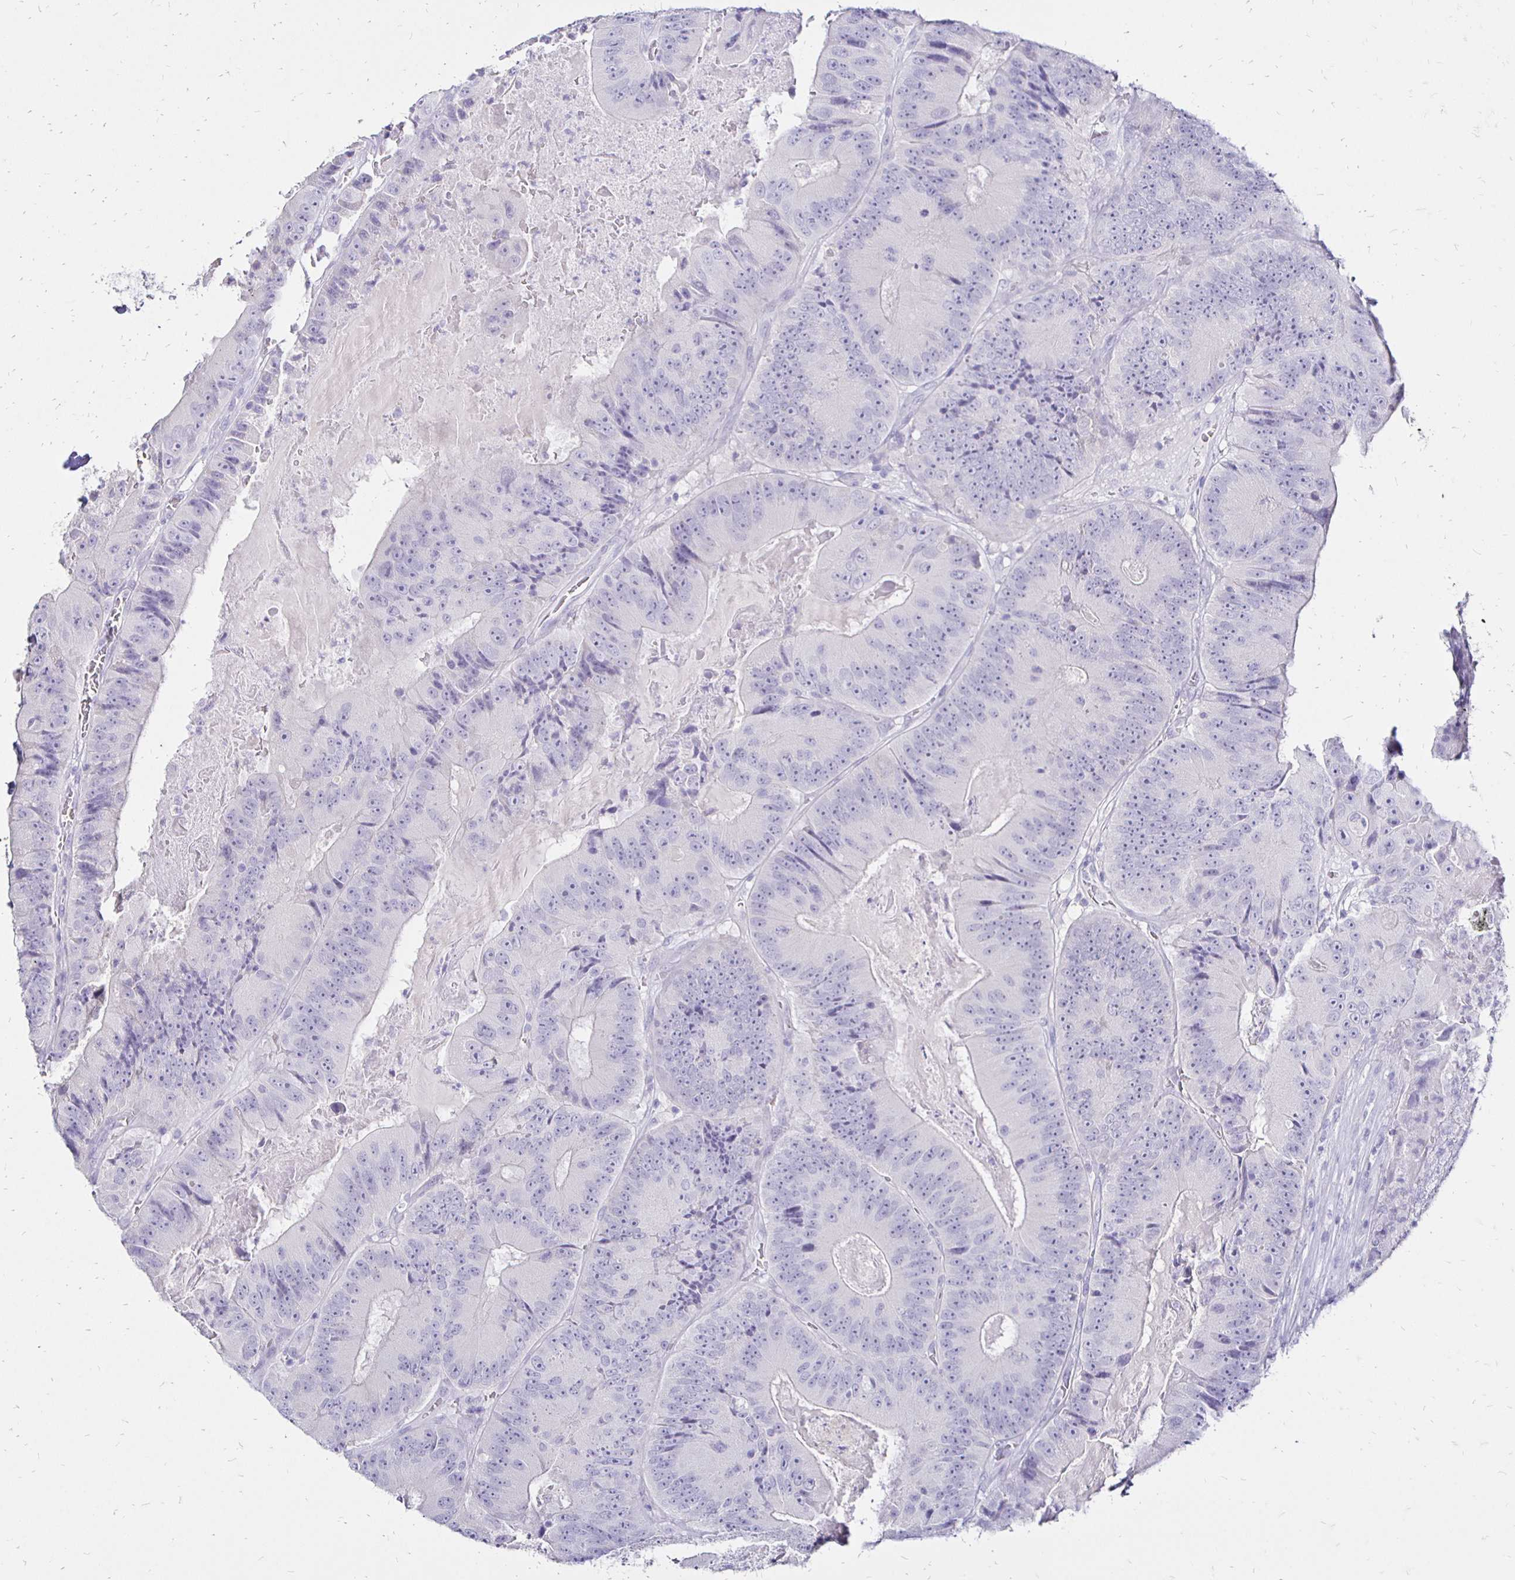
{"staining": {"intensity": "negative", "quantity": "none", "location": "none"}, "tissue": "colorectal cancer", "cell_type": "Tumor cells", "image_type": "cancer", "snomed": [{"axis": "morphology", "description": "Adenocarcinoma, NOS"}, {"axis": "topography", "description": "Colon"}], "caption": "Colorectal cancer was stained to show a protein in brown. There is no significant expression in tumor cells.", "gene": "IRGC", "patient": {"sex": "female", "age": 86}}